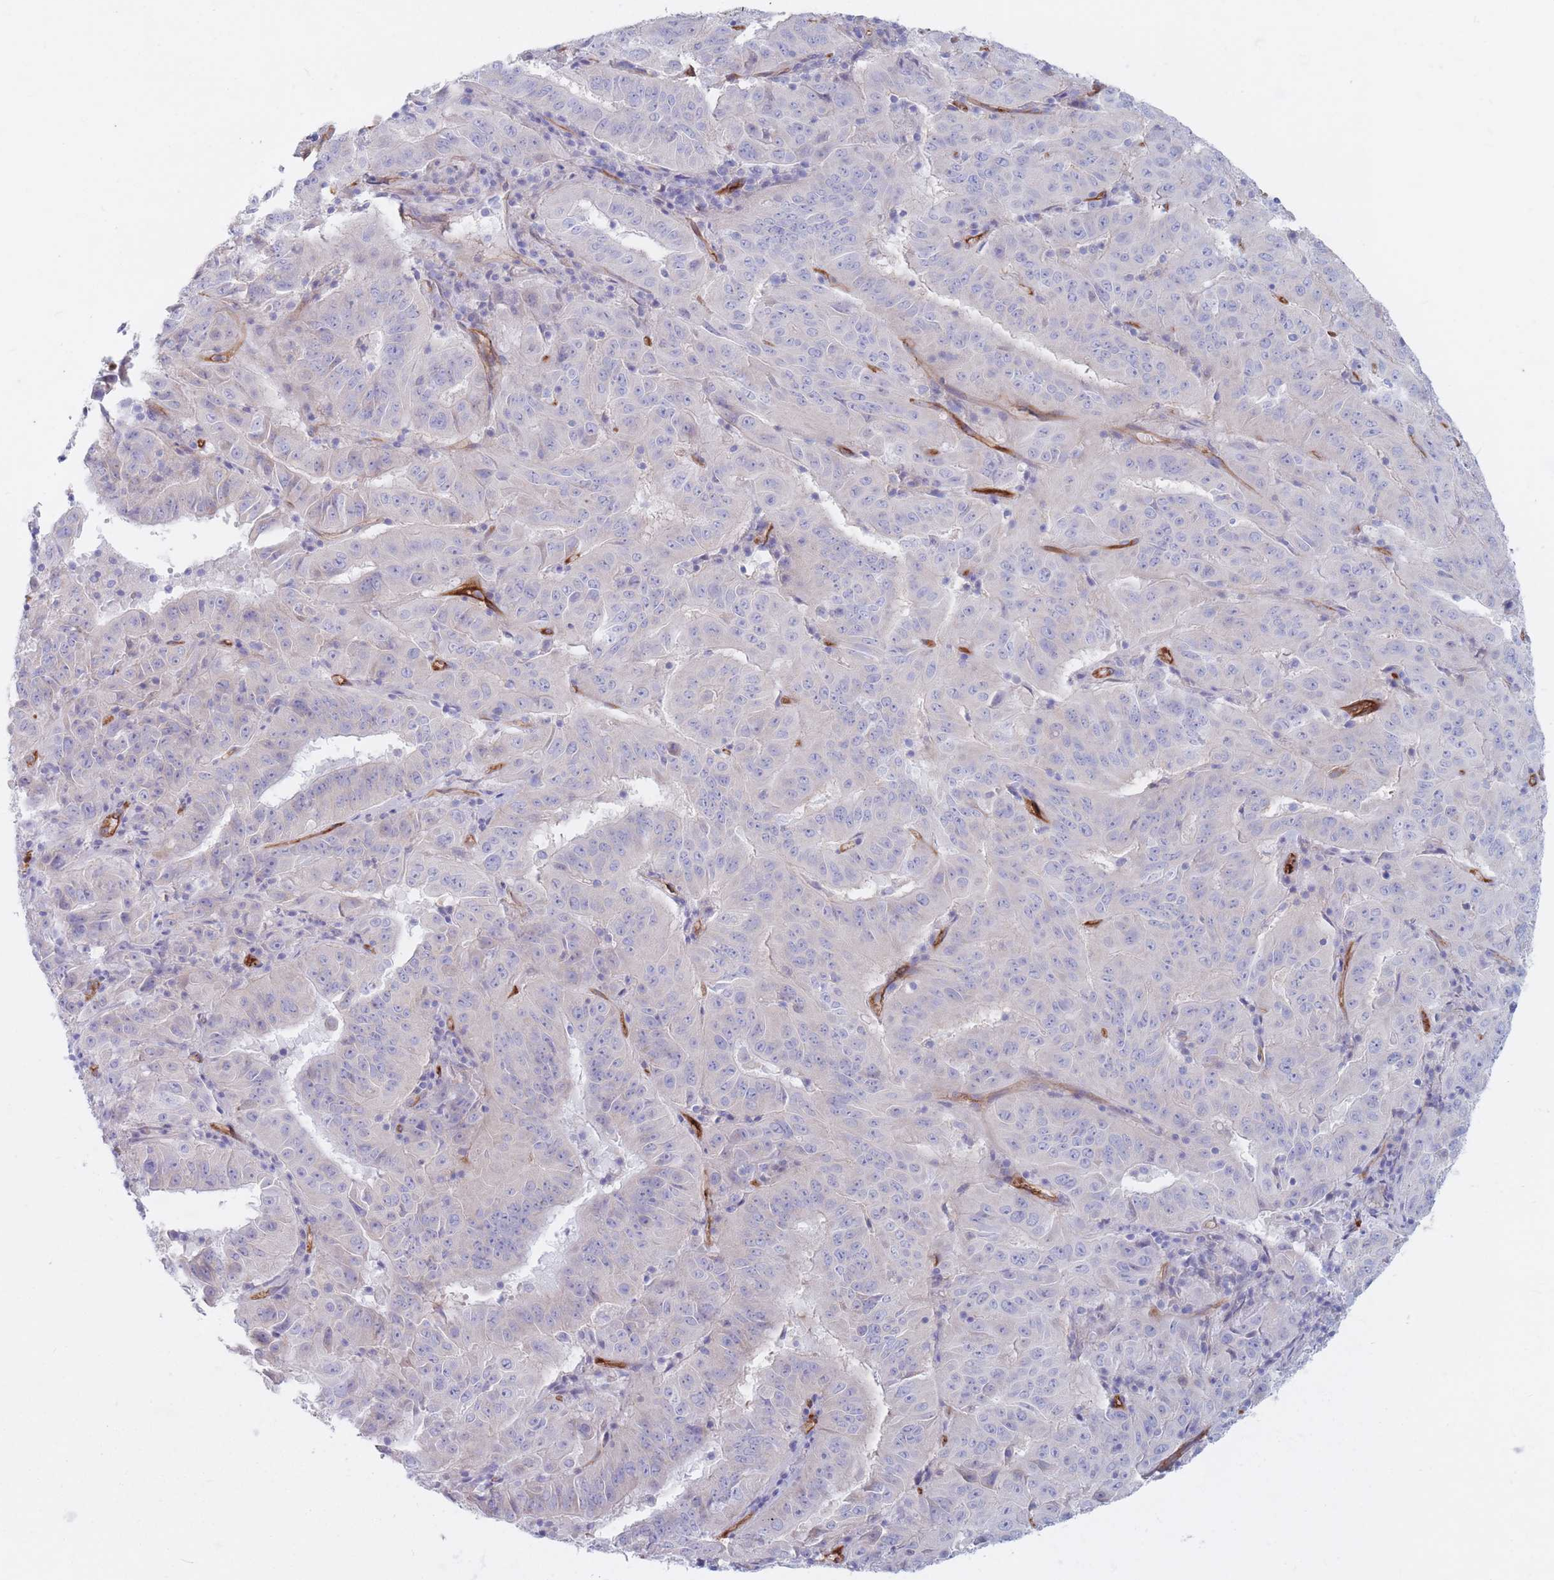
{"staining": {"intensity": "negative", "quantity": "none", "location": "none"}, "tissue": "pancreatic cancer", "cell_type": "Tumor cells", "image_type": "cancer", "snomed": [{"axis": "morphology", "description": "Adenocarcinoma, NOS"}, {"axis": "topography", "description": "Pancreas"}], "caption": "Tumor cells are negative for protein expression in human pancreatic cancer (adenocarcinoma).", "gene": "PLPP1", "patient": {"sex": "male", "age": 63}}